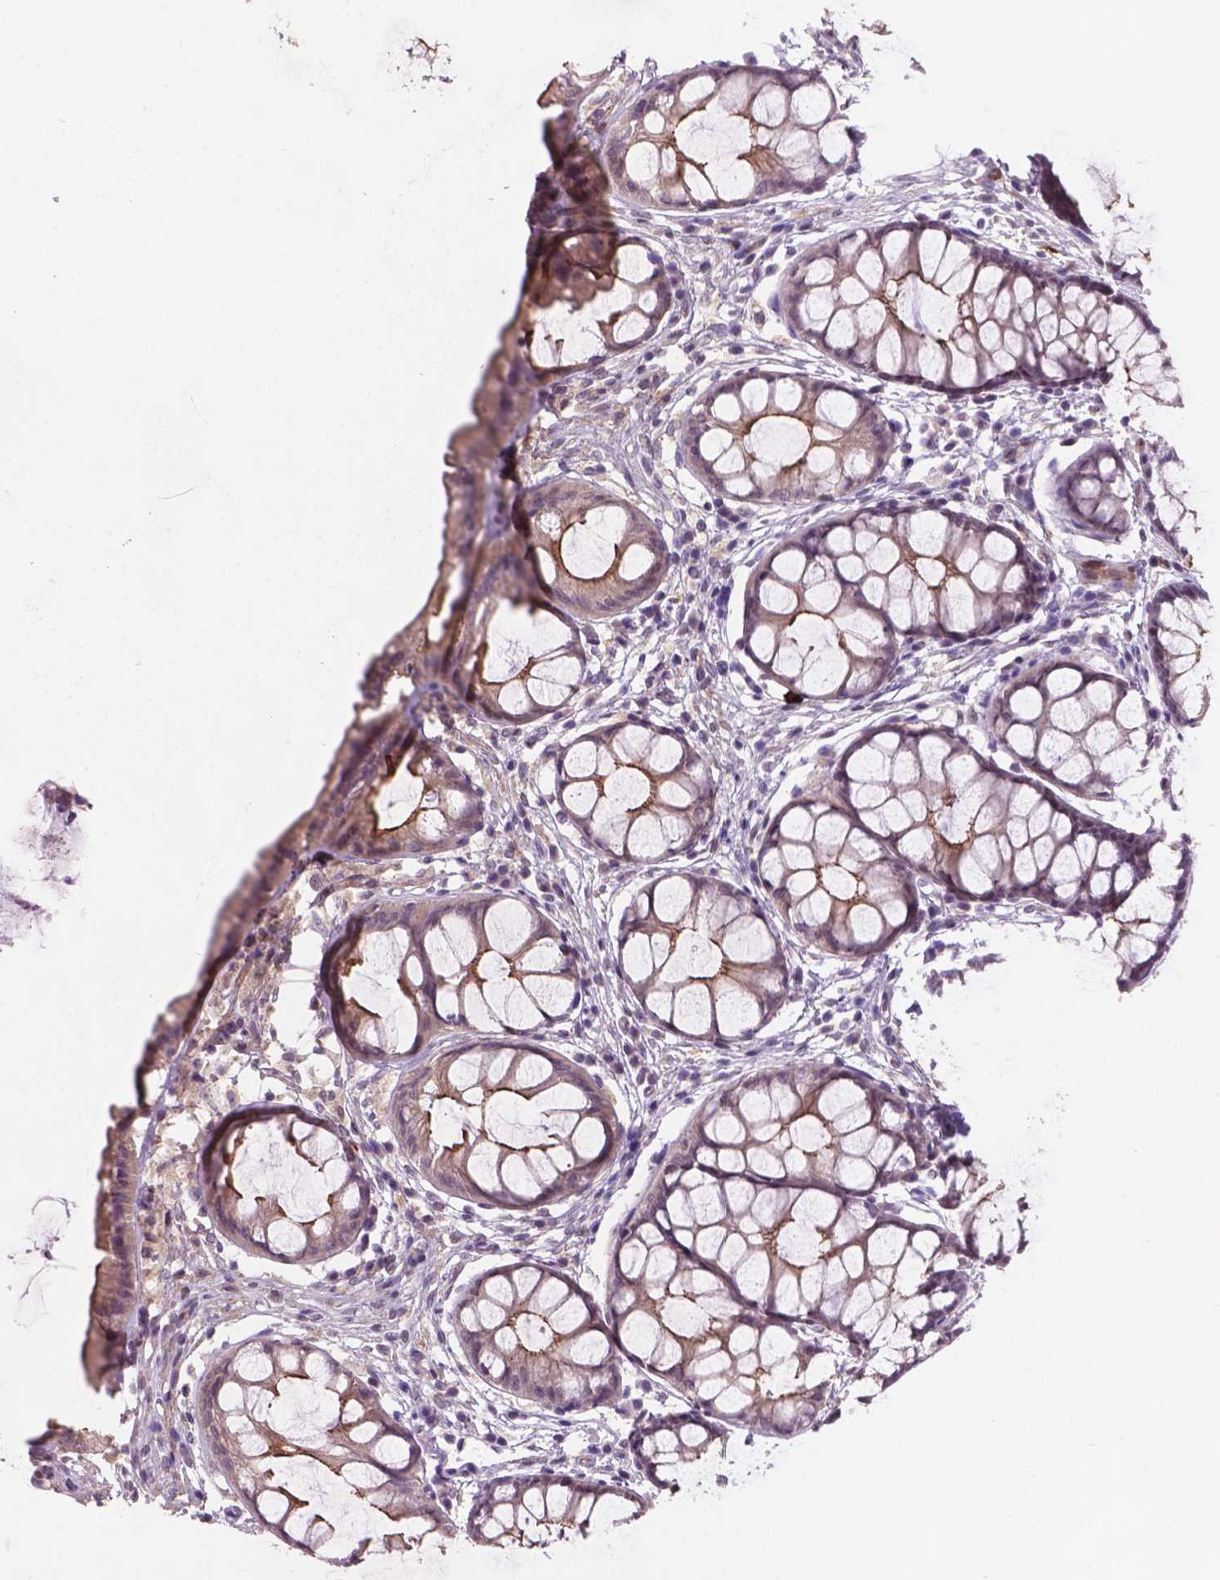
{"staining": {"intensity": "moderate", "quantity": "<25%", "location": "cytoplasmic/membranous"}, "tissue": "rectum", "cell_type": "Glandular cells", "image_type": "normal", "snomed": [{"axis": "morphology", "description": "Normal tissue, NOS"}, {"axis": "topography", "description": "Rectum"}], "caption": "DAB immunohistochemical staining of benign rectum shows moderate cytoplasmic/membranous protein staining in approximately <25% of glandular cells.", "gene": "GXYLT2", "patient": {"sex": "female", "age": 62}}